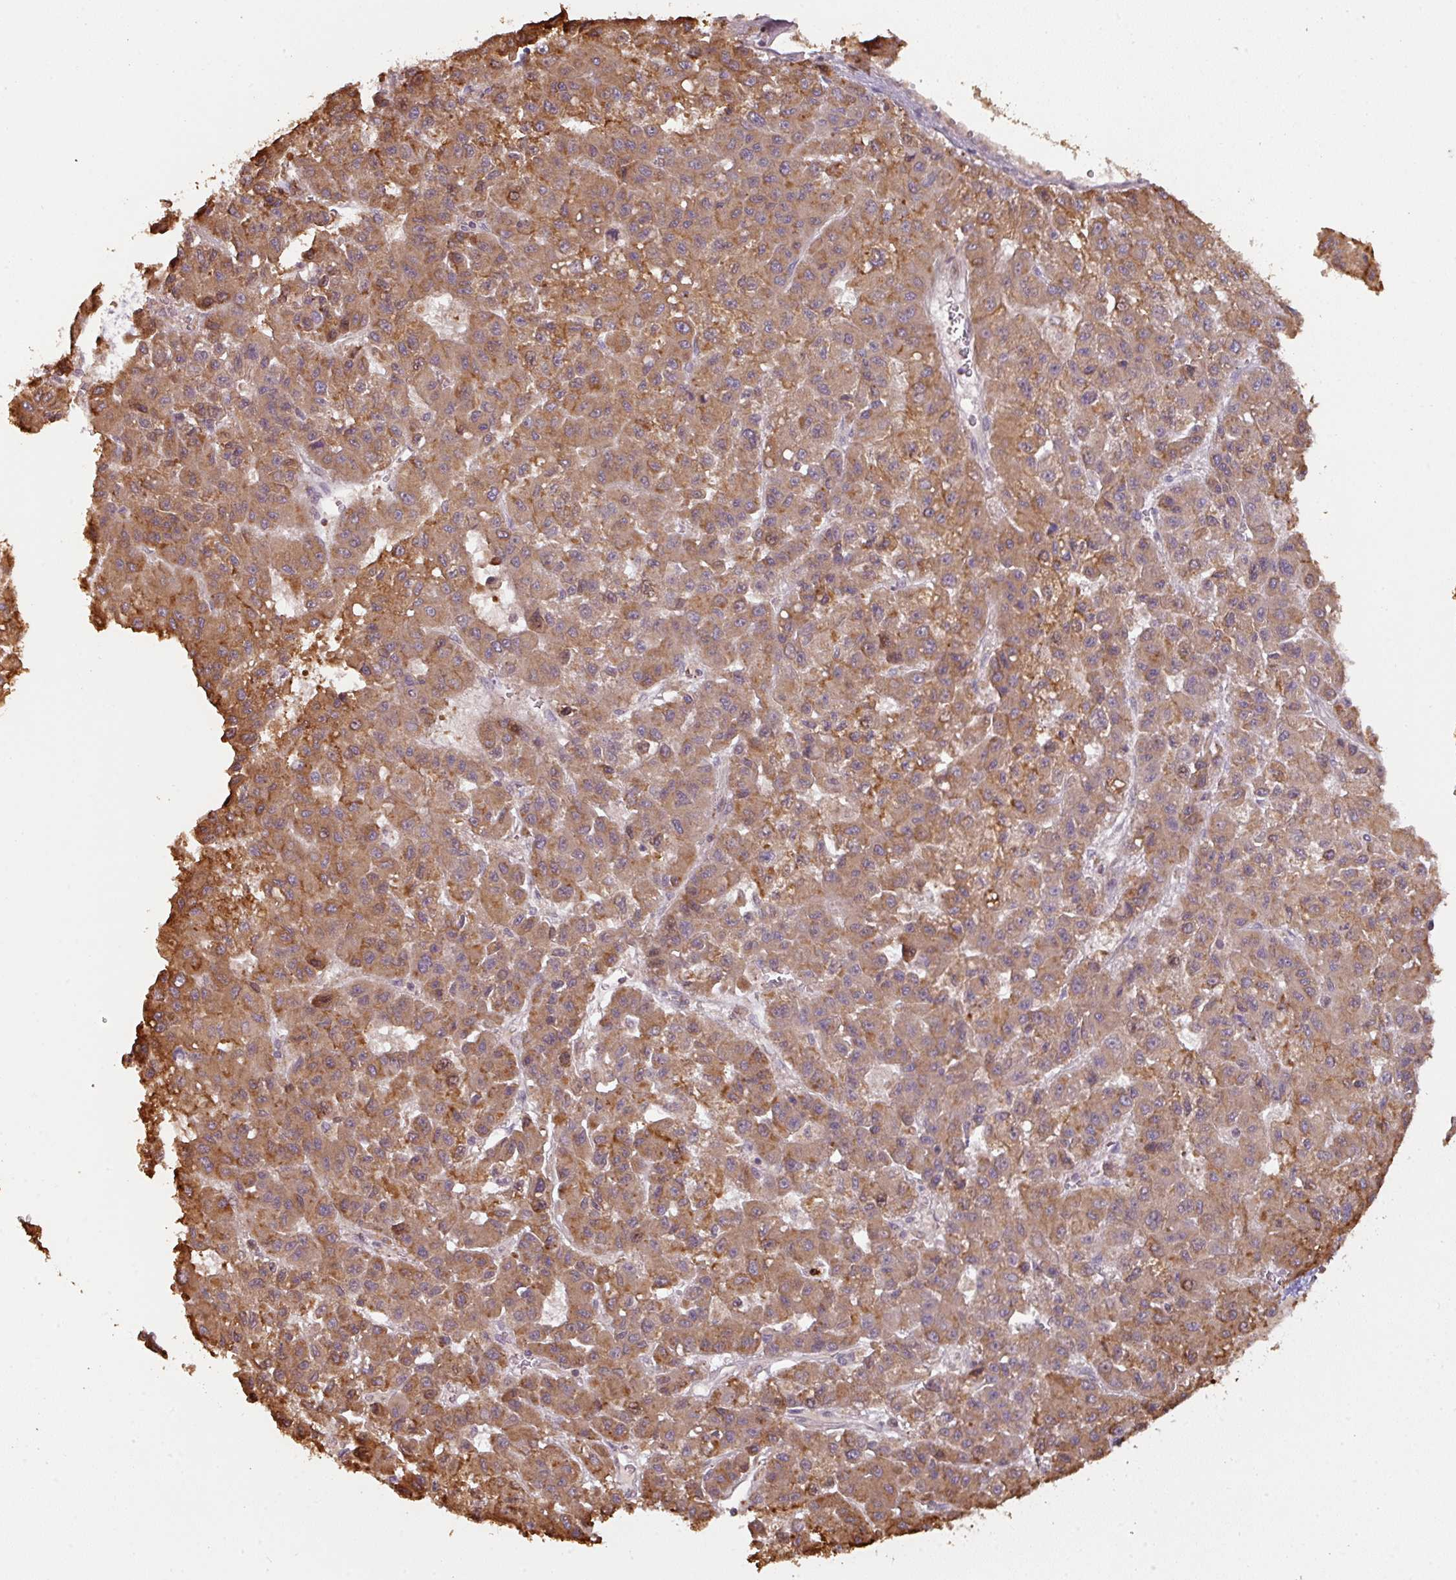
{"staining": {"intensity": "moderate", "quantity": "25%-75%", "location": "cytoplasmic/membranous"}, "tissue": "liver cancer", "cell_type": "Tumor cells", "image_type": "cancer", "snomed": [{"axis": "morphology", "description": "Carcinoma, Hepatocellular, NOS"}, {"axis": "topography", "description": "Liver"}], "caption": "Protein staining displays moderate cytoplasmic/membranous expression in approximately 25%-75% of tumor cells in liver hepatocellular carcinoma.", "gene": "CXCR5", "patient": {"sex": "male", "age": 70}}